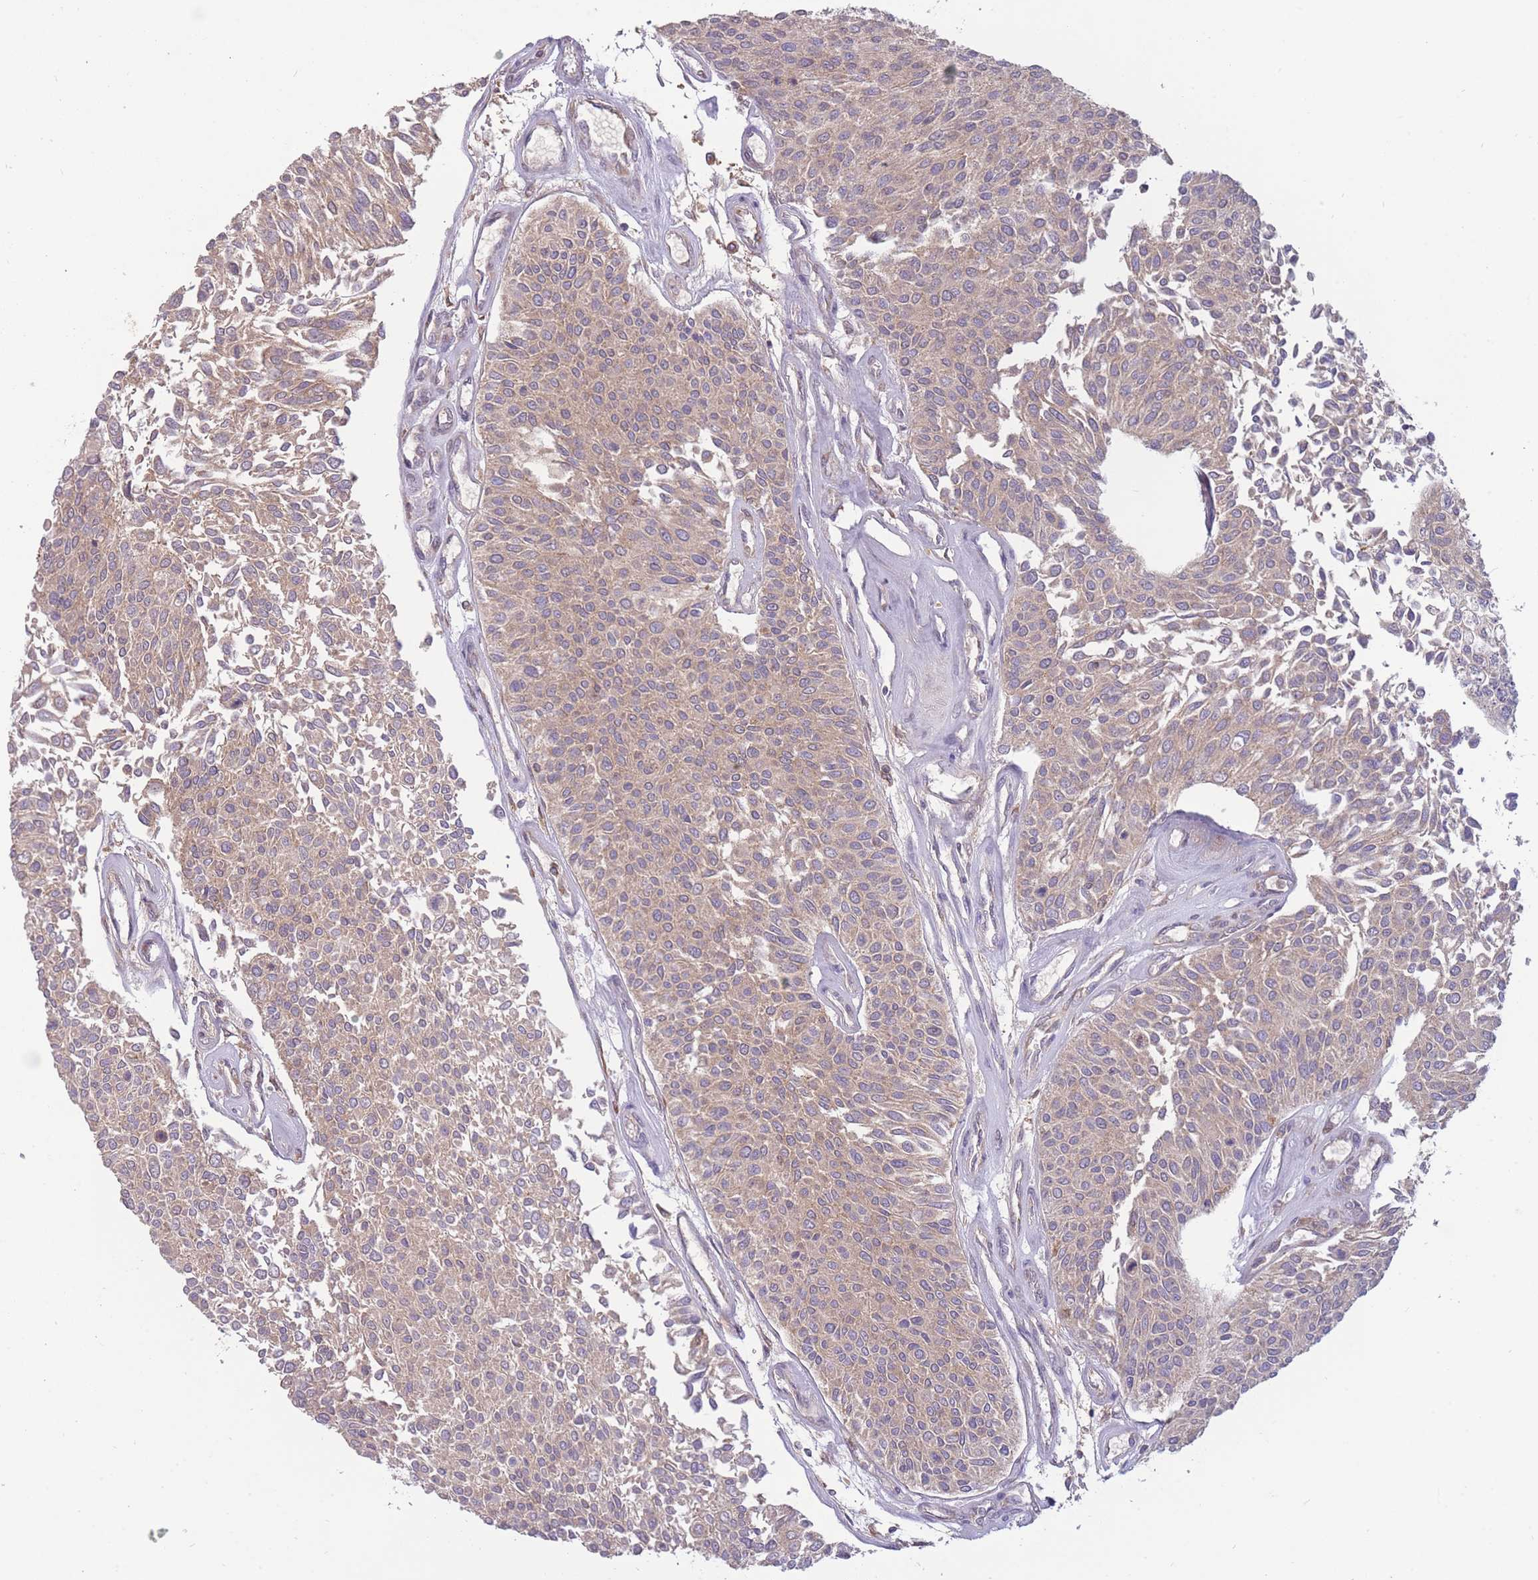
{"staining": {"intensity": "weak", "quantity": ">75%", "location": "cytoplasmic/membranous"}, "tissue": "urothelial cancer", "cell_type": "Tumor cells", "image_type": "cancer", "snomed": [{"axis": "morphology", "description": "Urothelial carcinoma, NOS"}, {"axis": "topography", "description": "Urinary bladder"}], "caption": "This is a histology image of immunohistochemistry staining of urothelial cancer, which shows weak staining in the cytoplasmic/membranous of tumor cells.", "gene": "GMIP", "patient": {"sex": "male", "age": 55}}